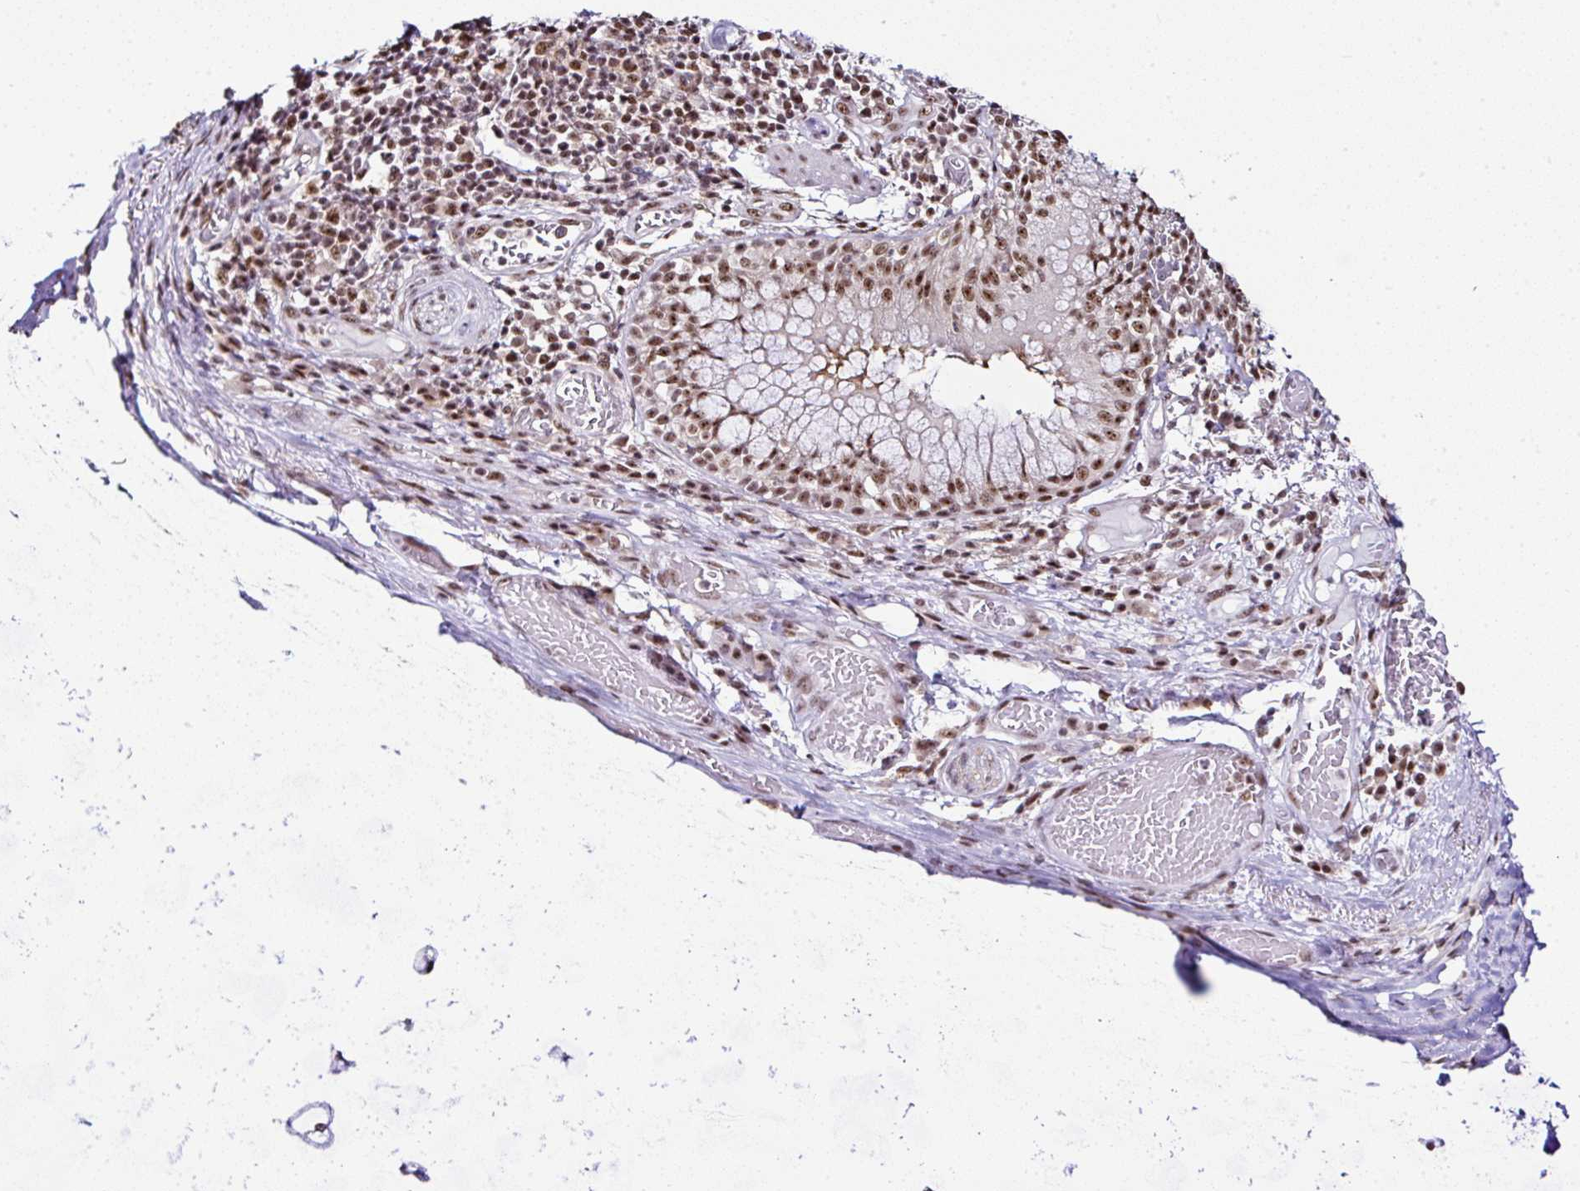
{"staining": {"intensity": "negative", "quantity": "none", "location": "none"}, "tissue": "adipose tissue", "cell_type": "Adipocytes", "image_type": "normal", "snomed": [{"axis": "morphology", "description": "Normal tissue, NOS"}, {"axis": "topography", "description": "Cartilage tissue"}, {"axis": "topography", "description": "Bronchus"}], "caption": "Adipose tissue stained for a protein using immunohistochemistry (IHC) shows no expression adipocytes.", "gene": "PTPN2", "patient": {"sex": "male", "age": 56}}